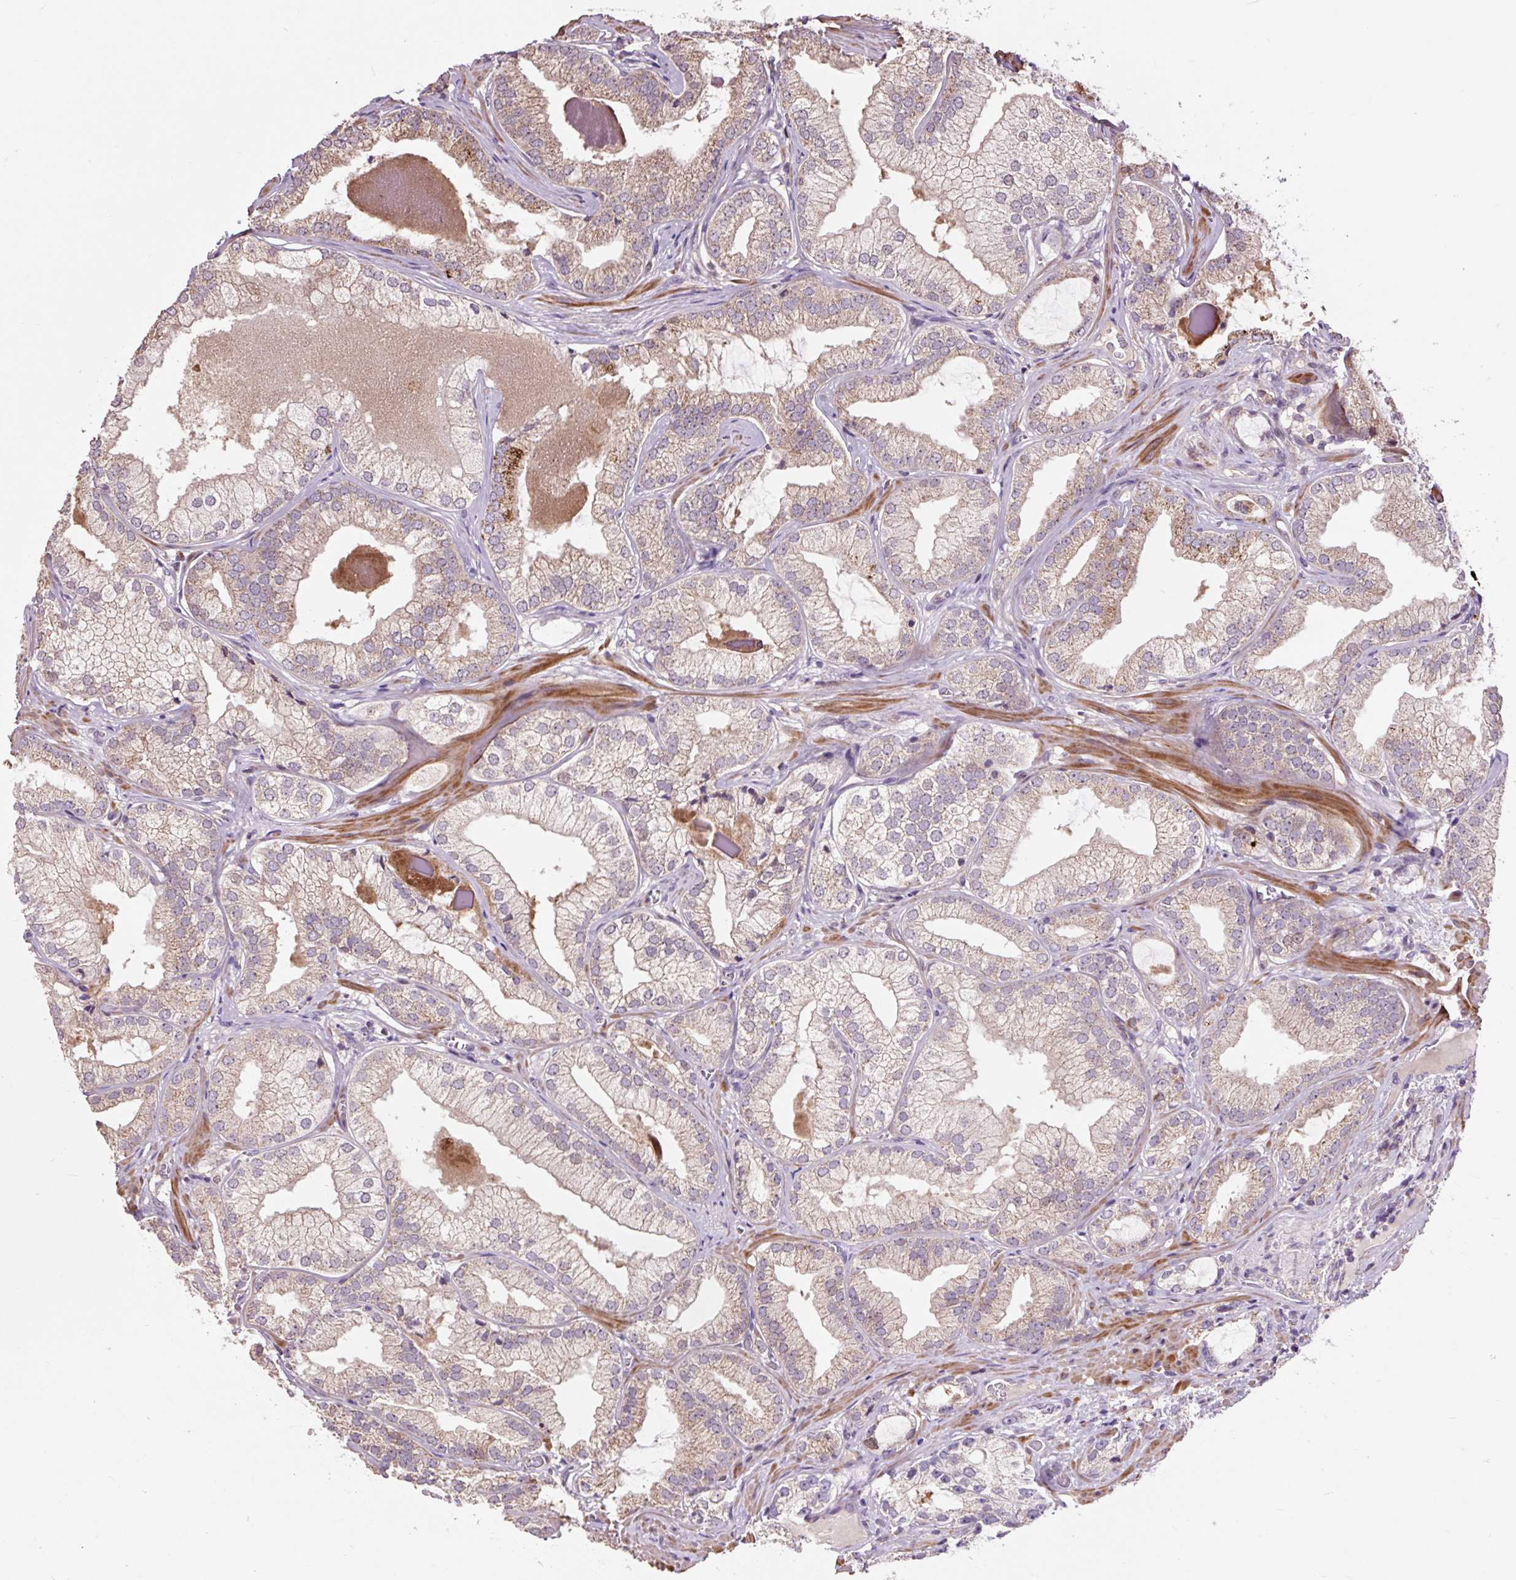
{"staining": {"intensity": "weak", "quantity": "<25%", "location": "cytoplasmic/membranous"}, "tissue": "prostate cancer", "cell_type": "Tumor cells", "image_type": "cancer", "snomed": [{"axis": "morphology", "description": "Adenocarcinoma, Medium grade"}, {"axis": "topography", "description": "Prostate"}], "caption": "Tumor cells are negative for protein expression in human medium-grade adenocarcinoma (prostate). (DAB (3,3'-diaminobenzidine) immunohistochemistry (IHC) visualized using brightfield microscopy, high magnification).", "gene": "PRIMPOL", "patient": {"sex": "male", "age": 57}}